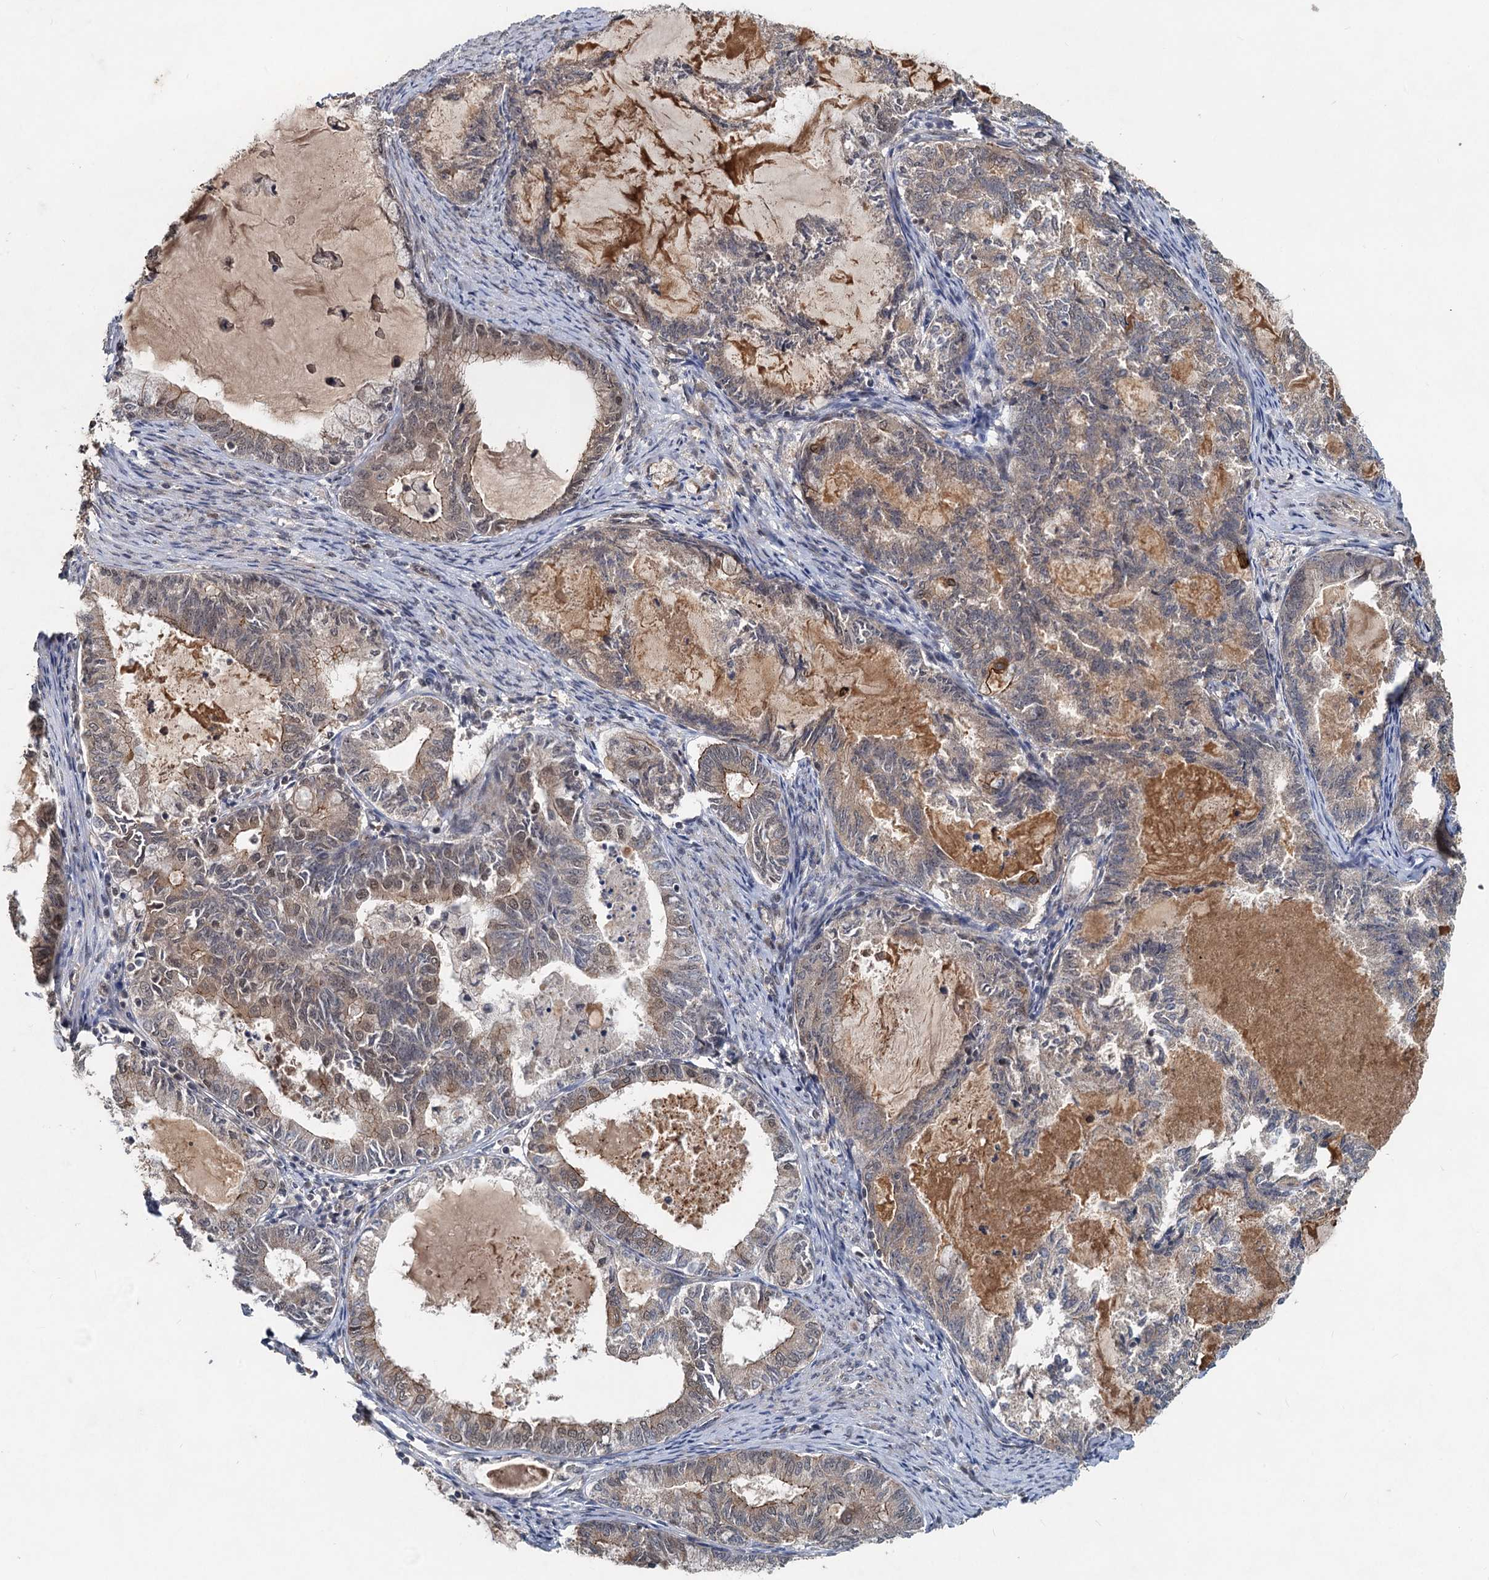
{"staining": {"intensity": "weak", "quantity": "25%-75%", "location": "cytoplasmic/membranous,nuclear"}, "tissue": "endometrial cancer", "cell_type": "Tumor cells", "image_type": "cancer", "snomed": [{"axis": "morphology", "description": "Adenocarcinoma, NOS"}, {"axis": "topography", "description": "Endometrium"}], "caption": "The image shows immunohistochemical staining of endometrial cancer. There is weak cytoplasmic/membranous and nuclear expression is appreciated in about 25%-75% of tumor cells.", "gene": "RITA1", "patient": {"sex": "female", "age": 86}}